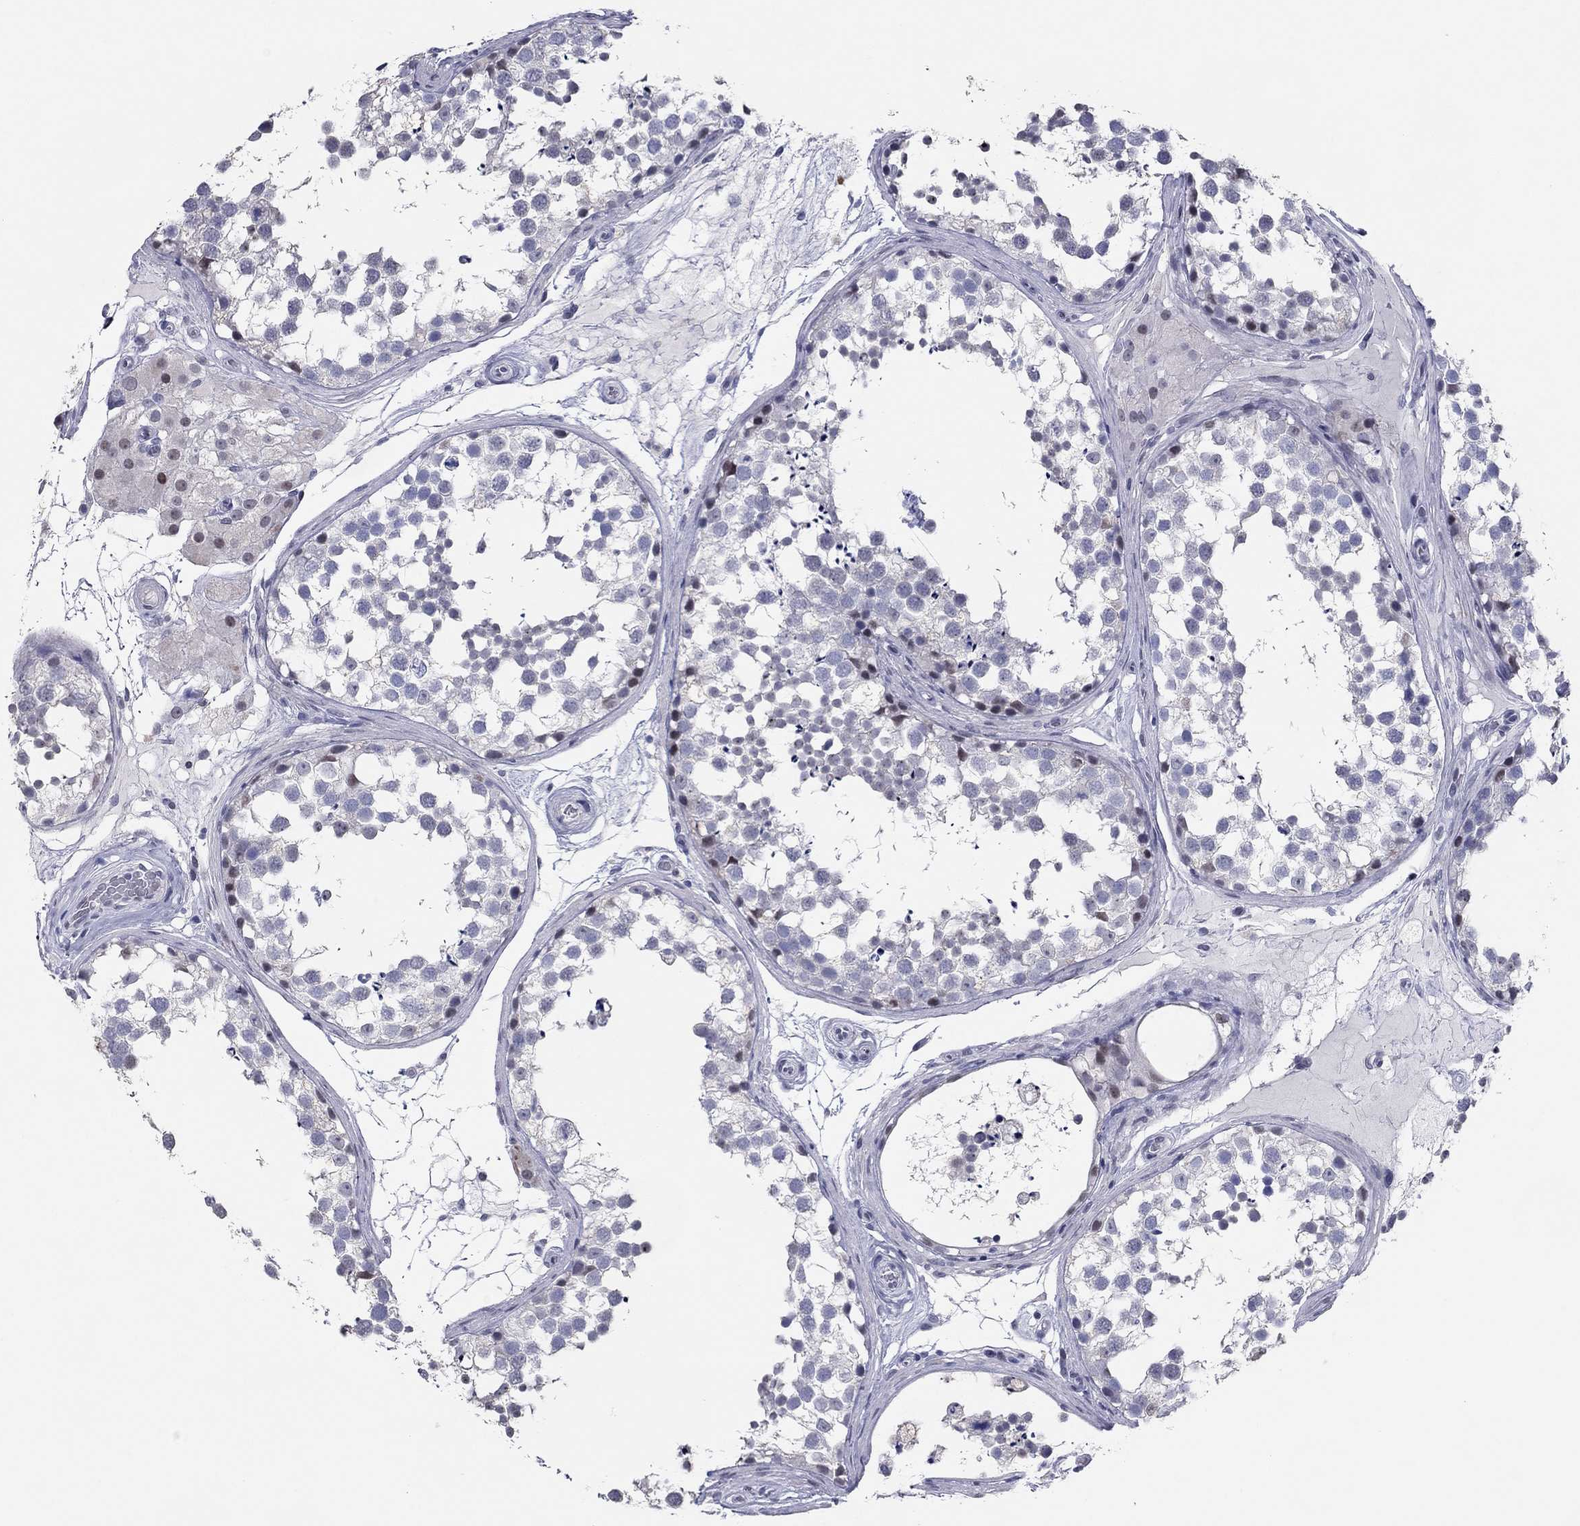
{"staining": {"intensity": "negative", "quantity": "none", "location": "none"}, "tissue": "testis", "cell_type": "Cells in seminiferous ducts", "image_type": "normal", "snomed": [{"axis": "morphology", "description": "Normal tissue, NOS"}, {"axis": "morphology", "description": "Seminoma, NOS"}, {"axis": "topography", "description": "Testis"}], "caption": "An image of human testis is negative for staining in cells in seminiferous ducts. The staining is performed using DAB brown chromogen with nuclei counter-stained in using hematoxylin.", "gene": "ITGAE", "patient": {"sex": "male", "age": 65}}